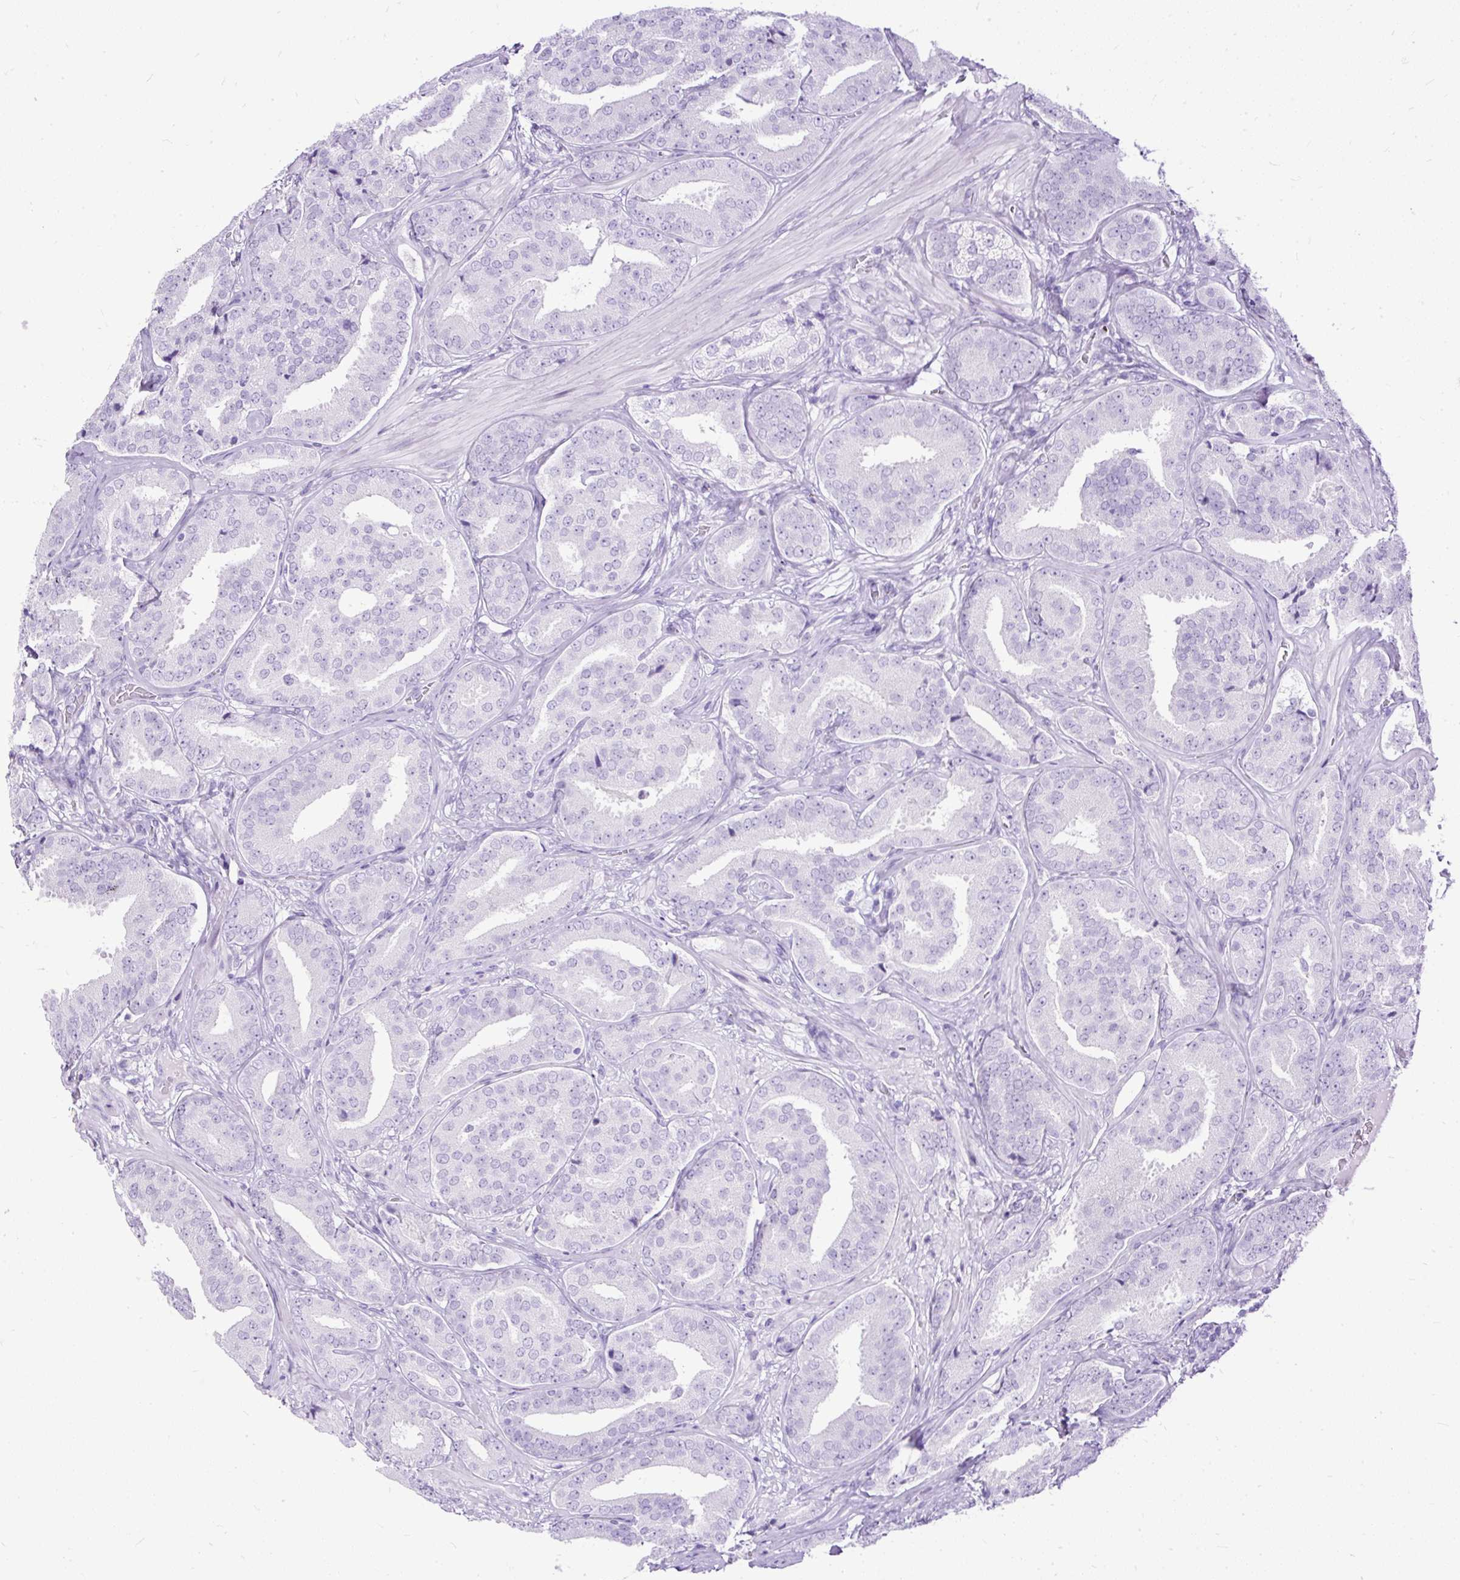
{"staining": {"intensity": "negative", "quantity": "none", "location": "none"}, "tissue": "prostate cancer", "cell_type": "Tumor cells", "image_type": "cancer", "snomed": [{"axis": "morphology", "description": "Adenocarcinoma, High grade"}, {"axis": "topography", "description": "Prostate"}], "caption": "This is a image of immunohistochemistry (IHC) staining of prostate high-grade adenocarcinoma, which shows no expression in tumor cells.", "gene": "HEY1", "patient": {"sex": "male", "age": 63}}